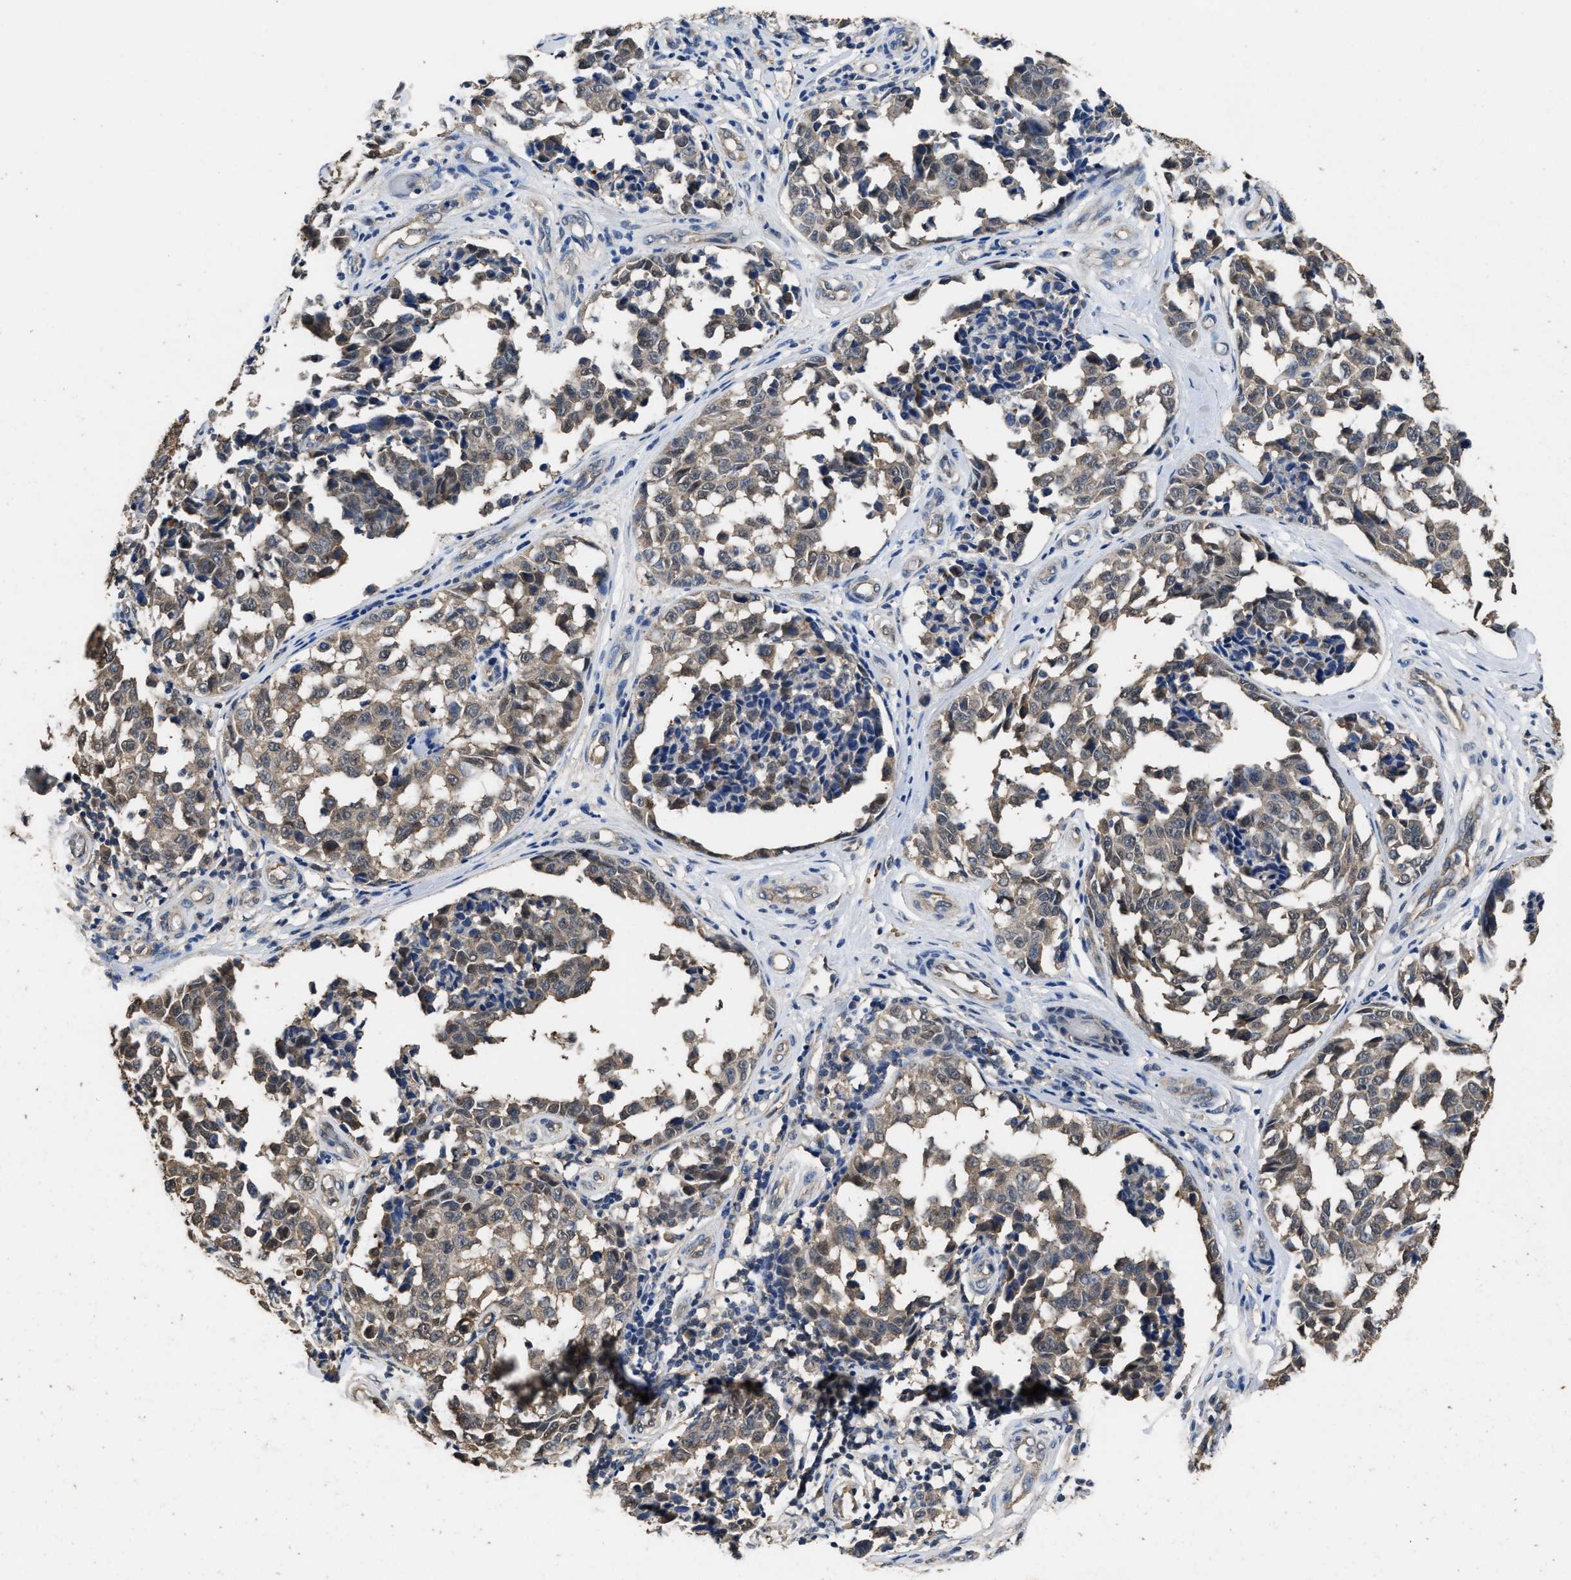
{"staining": {"intensity": "weak", "quantity": "25%-75%", "location": "cytoplasmic/membranous"}, "tissue": "melanoma", "cell_type": "Tumor cells", "image_type": "cancer", "snomed": [{"axis": "morphology", "description": "Malignant melanoma, NOS"}, {"axis": "topography", "description": "Skin"}], "caption": "DAB (3,3'-diaminobenzidine) immunohistochemical staining of malignant melanoma shows weak cytoplasmic/membranous protein positivity in about 25%-75% of tumor cells.", "gene": "YWHAE", "patient": {"sex": "female", "age": 64}}